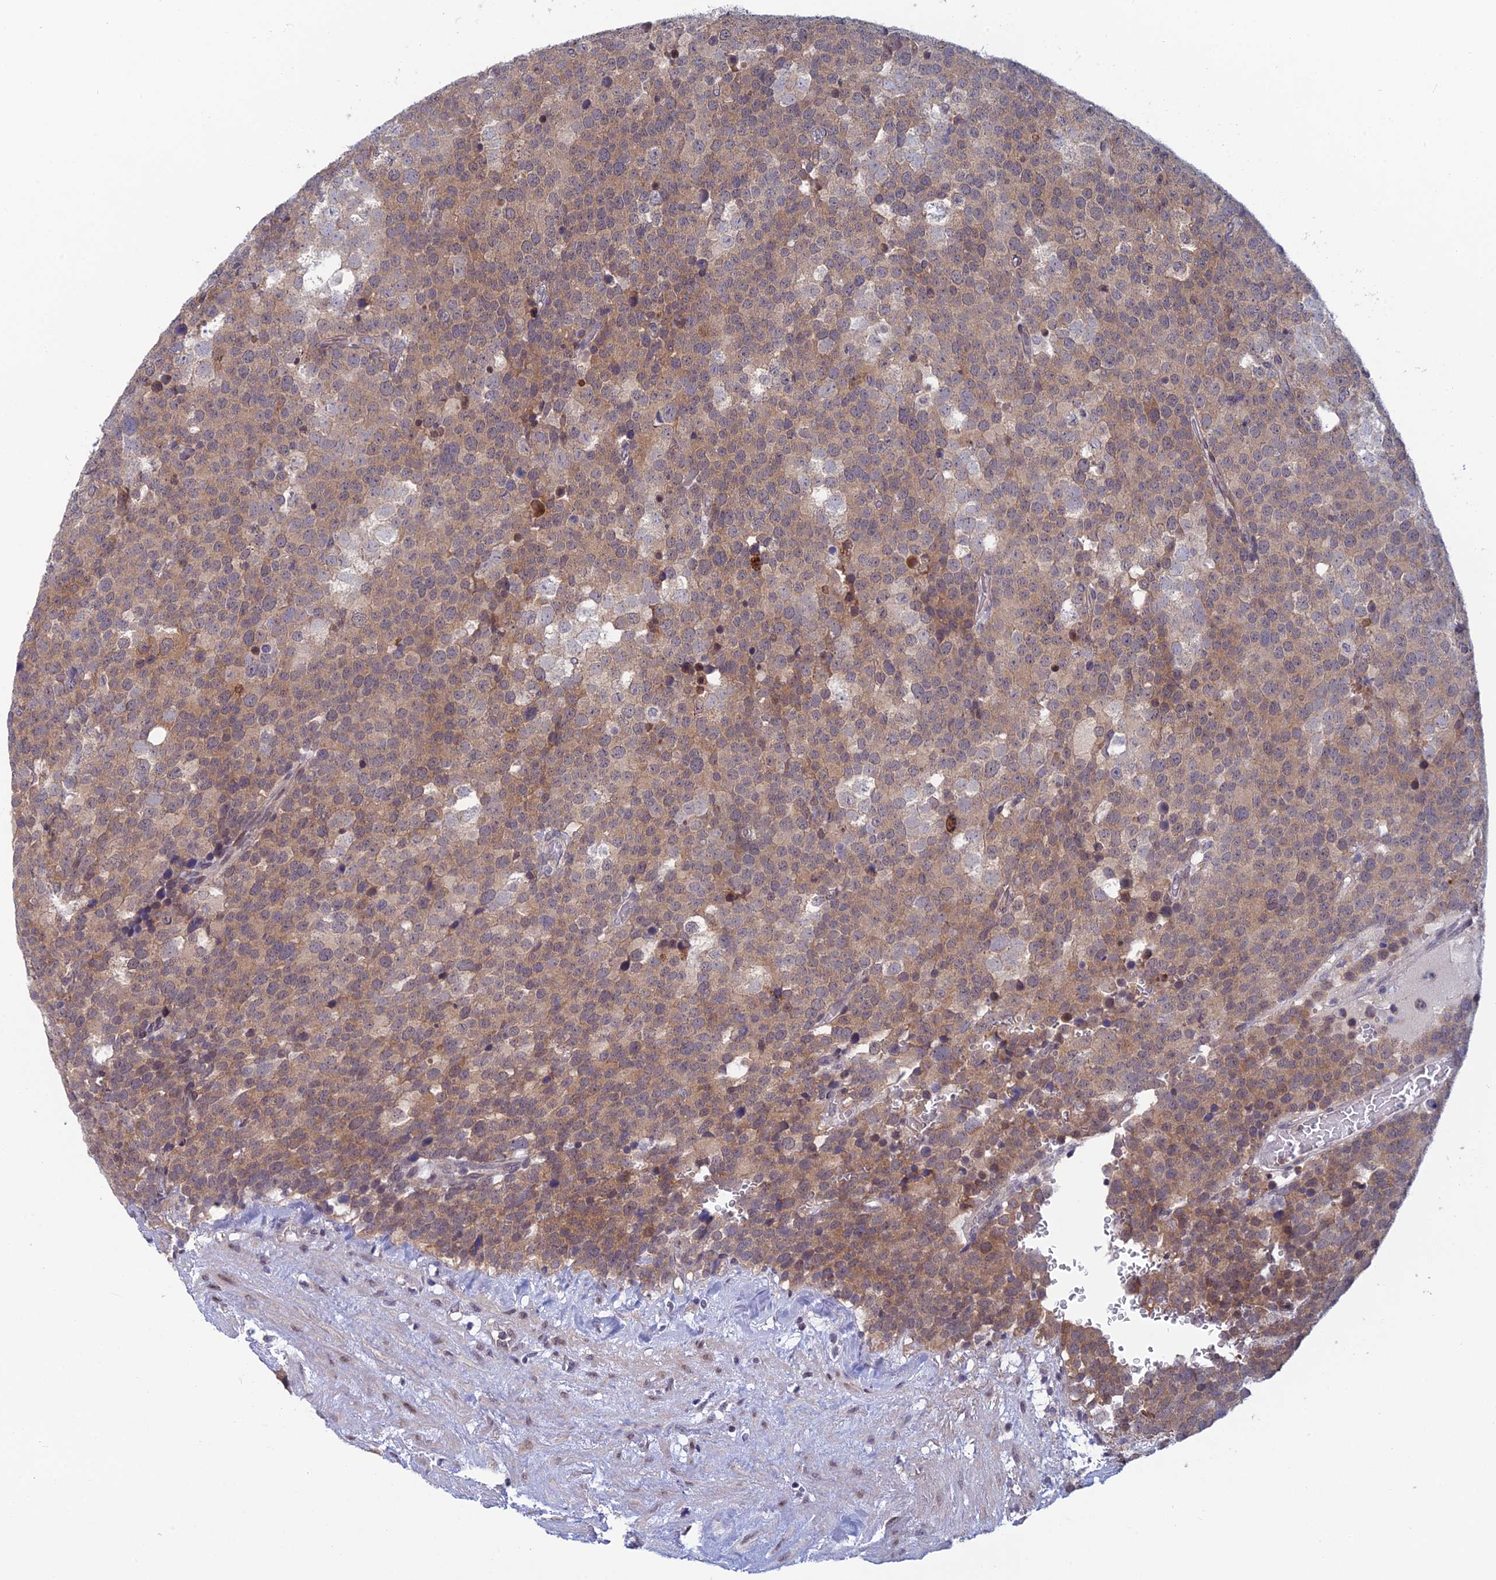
{"staining": {"intensity": "moderate", "quantity": ">75%", "location": "cytoplasmic/membranous"}, "tissue": "testis cancer", "cell_type": "Tumor cells", "image_type": "cancer", "snomed": [{"axis": "morphology", "description": "Seminoma, NOS"}, {"axis": "topography", "description": "Testis"}], "caption": "The micrograph displays staining of seminoma (testis), revealing moderate cytoplasmic/membranous protein expression (brown color) within tumor cells.", "gene": "SRA1", "patient": {"sex": "male", "age": 71}}